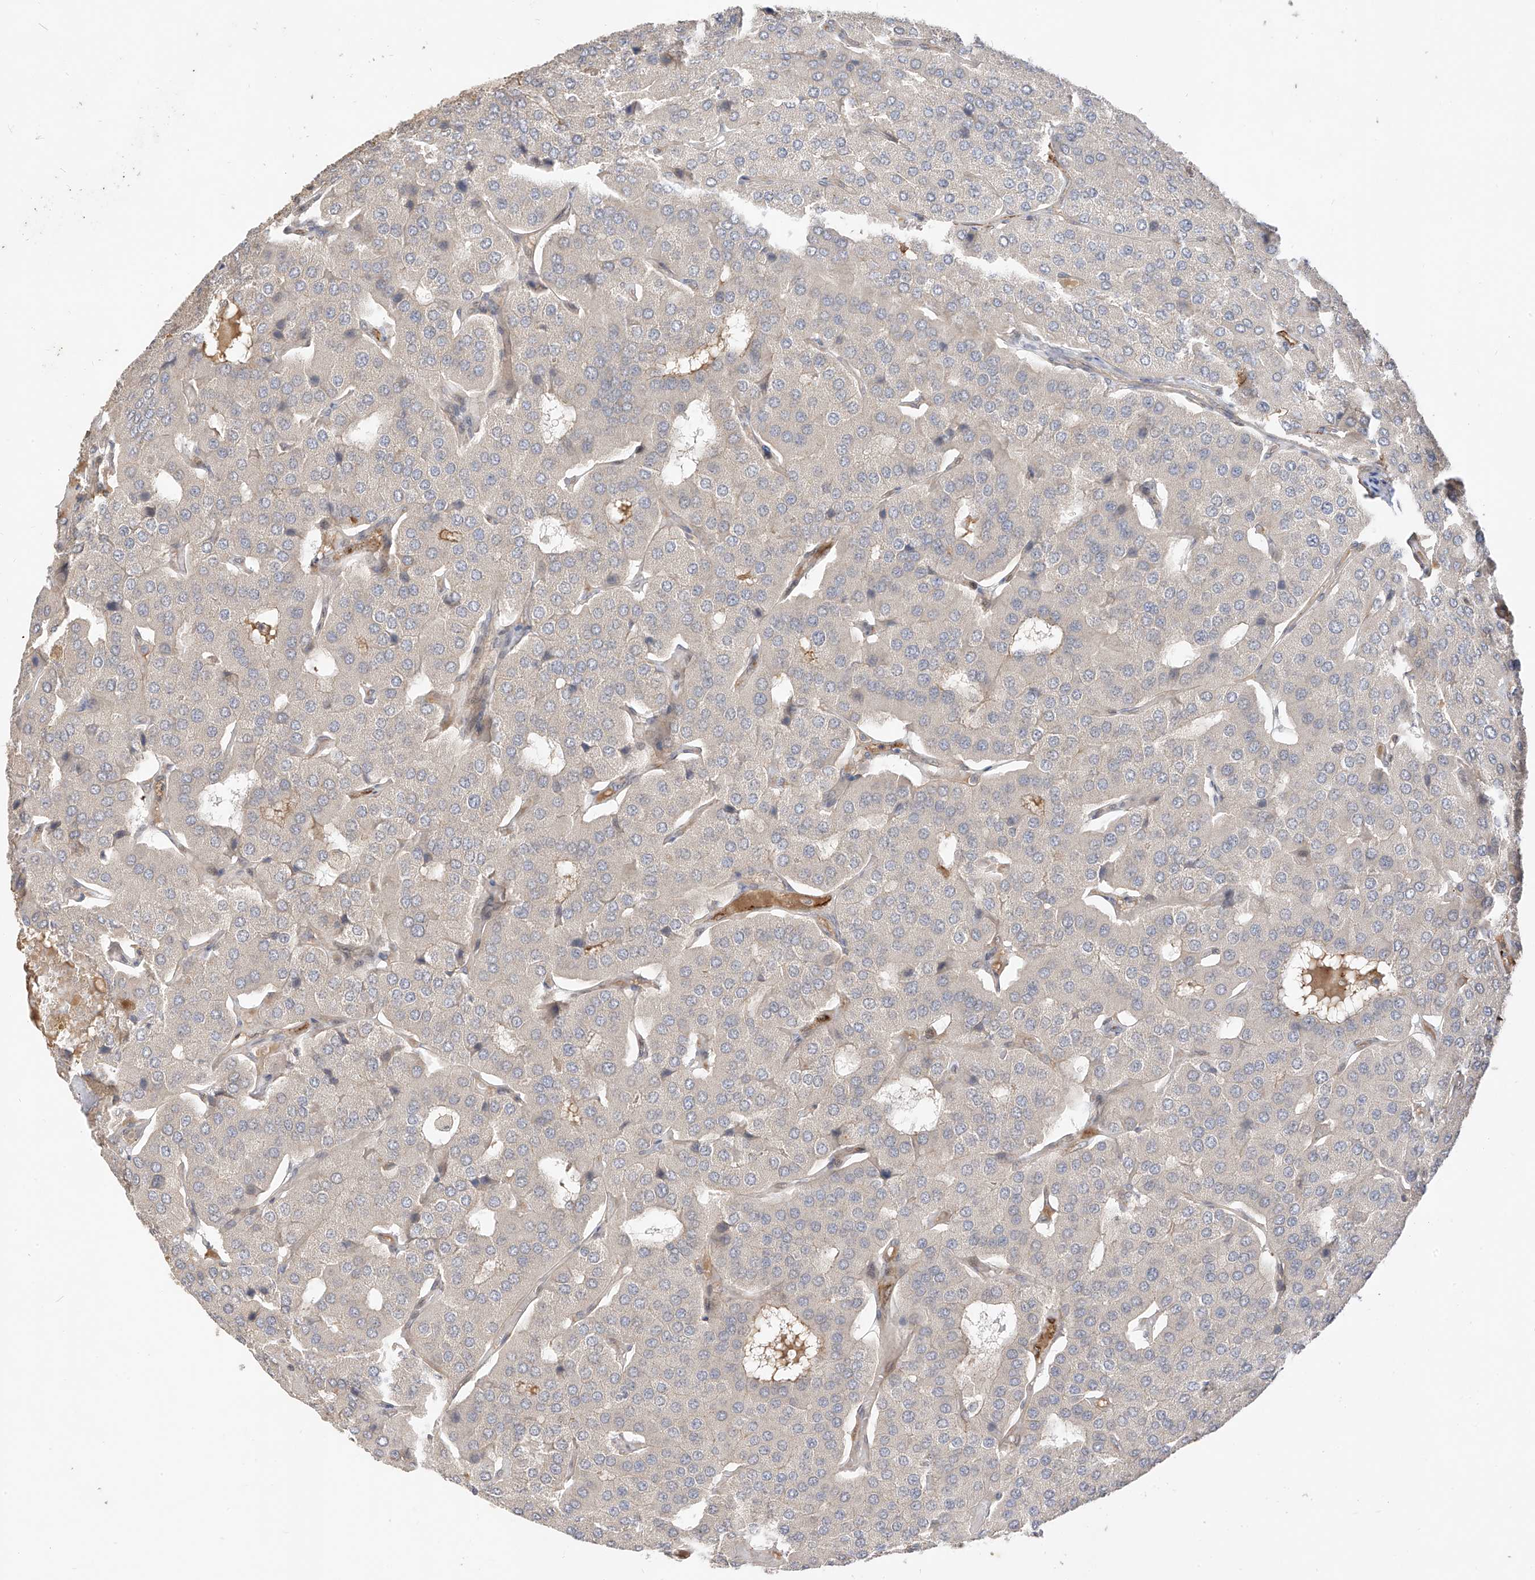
{"staining": {"intensity": "negative", "quantity": "none", "location": "none"}, "tissue": "parathyroid gland", "cell_type": "Glandular cells", "image_type": "normal", "snomed": [{"axis": "morphology", "description": "Normal tissue, NOS"}, {"axis": "morphology", "description": "Adenoma, NOS"}, {"axis": "topography", "description": "Parathyroid gland"}], "caption": "Immunohistochemical staining of normal parathyroid gland exhibits no significant expression in glandular cells.", "gene": "MRTFA", "patient": {"sex": "female", "age": 86}}